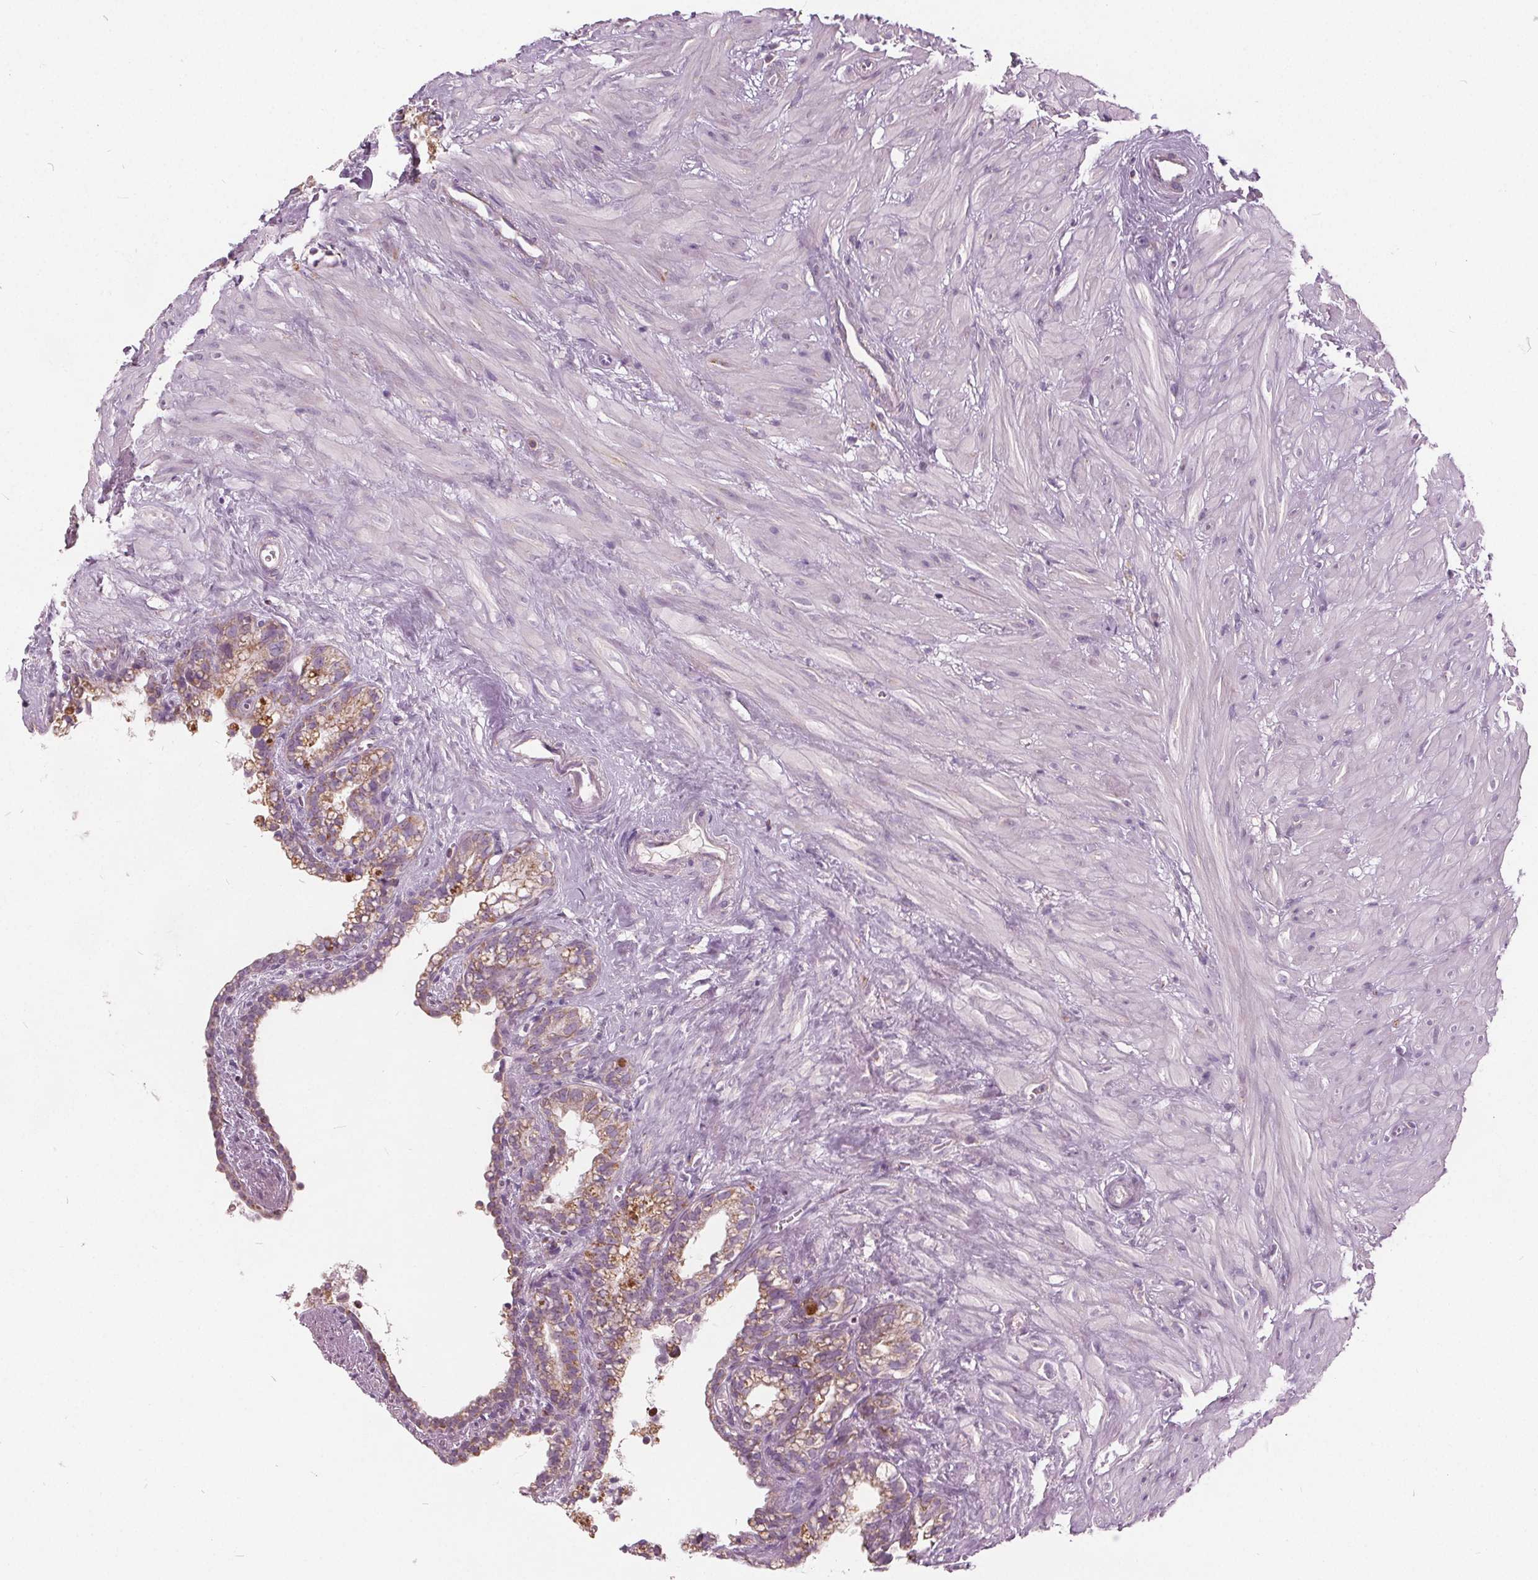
{"staining": {"intensity": "moderate", "quantity": ">75%", "location": "cytoplasmic/membranous"}, "tissue": "seminal vesicle", "cell_type": "Glandular cells", "image_type": "normal", "snomed": [{"axis": "morphology", "description": "Normal tissue, NOS"}, {"axis": "morphology", "description": "Urothelial carcinoma, NOS"}, {"axis": "topography", "description": "Urinary bladder"}, {"axis": "topography", "description": "Seminal veicle"}], "caption": "Brown immunohistochemical staining in normal seminal vesicle reveals moderate cytoplasmic/membranous positivity in about >75% of glandular cells. The staining is performed using DAB (3,3'-diaminobenzidine) brown chromogen to label protein expression. The nuclei are counter-stained blue using hematoxylin.", "gene": "ECI2", "patient": {"sex": "male", "age": 76}}